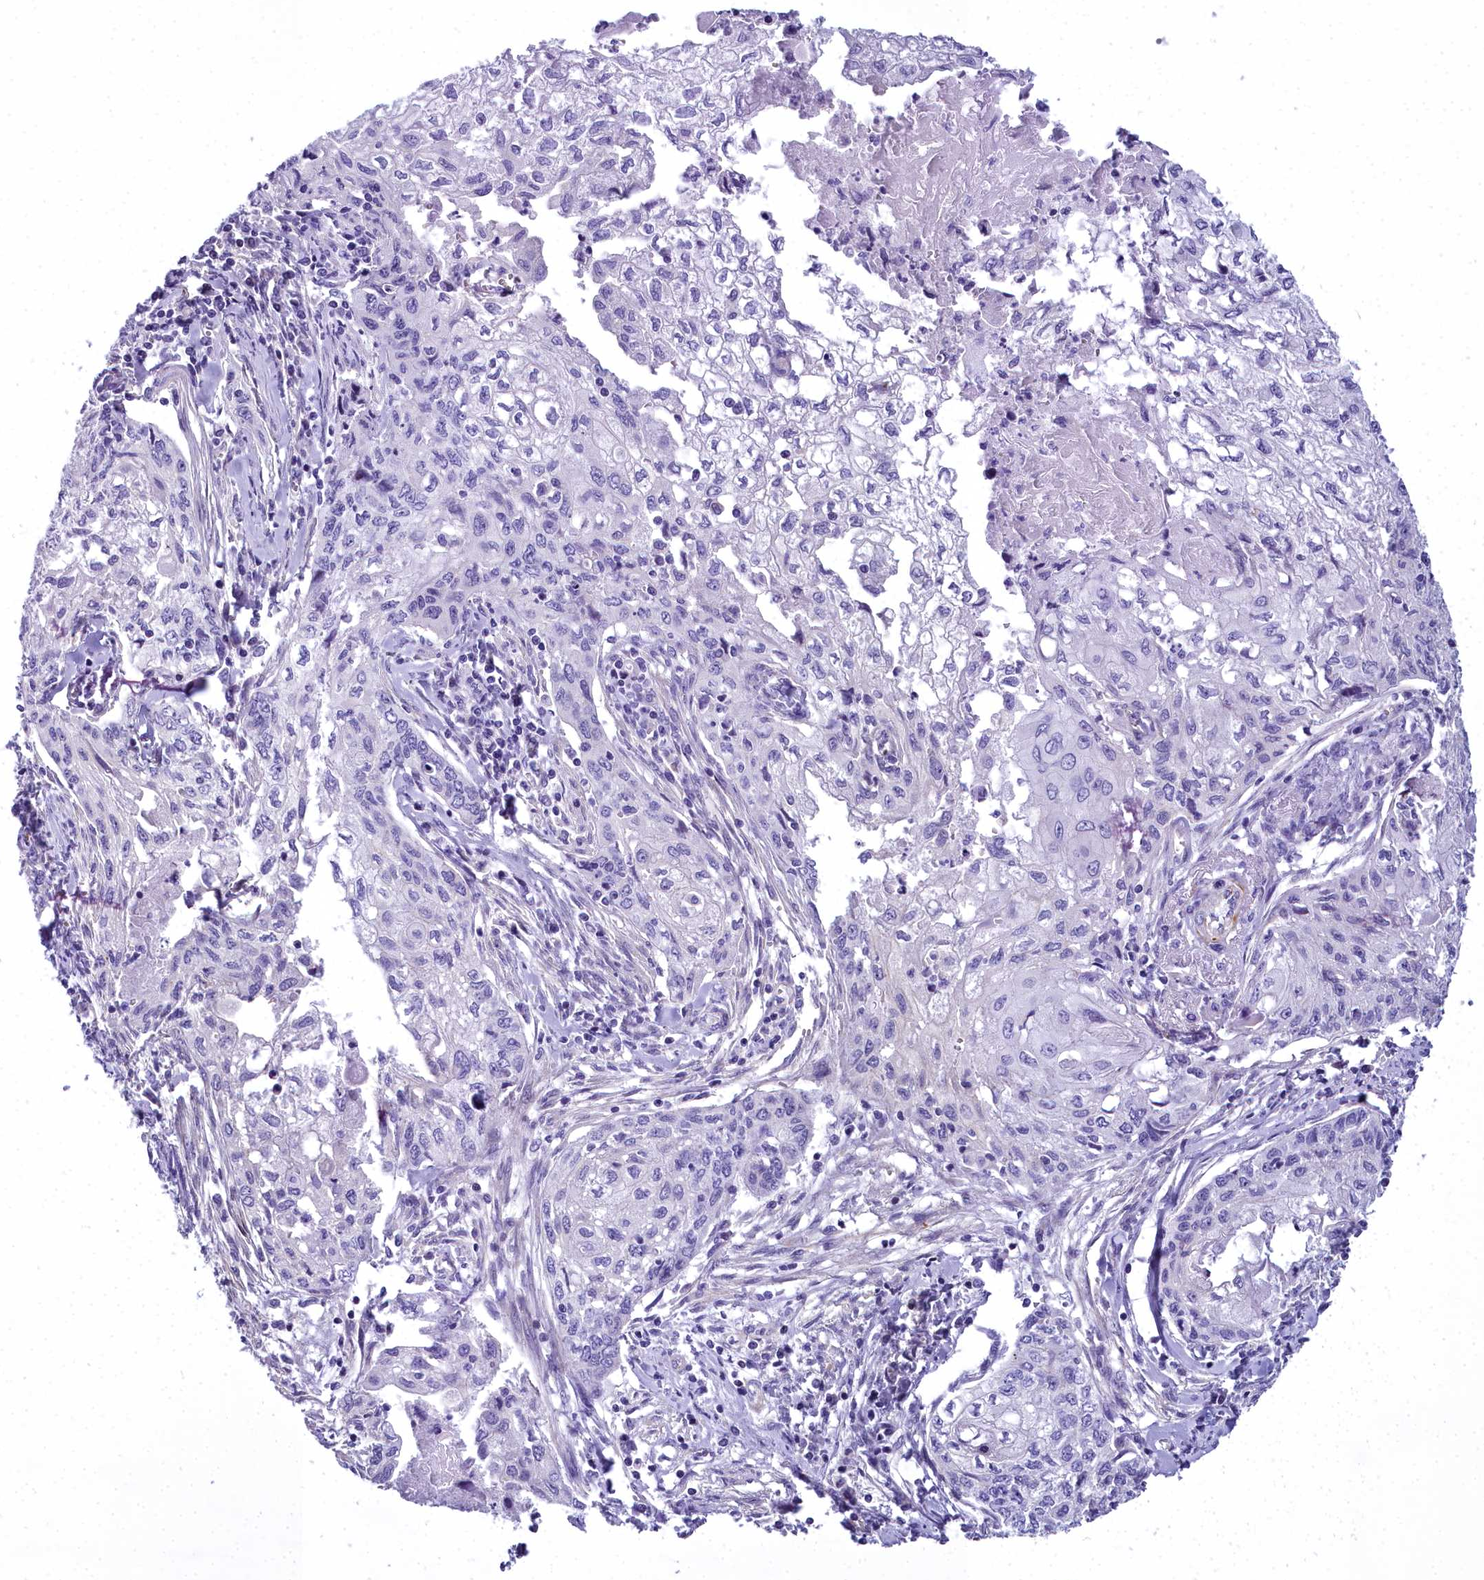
{"staining": {"intensity": "negative", "quantity": "none", "location": "none"}, "tissue": "cervical cancer", "cell_type": "Tumor cells", "image_type": "cancer", "snomed": [{"axis": "morphology", "description": "Squamous cell carcinoma, NOS"}, {"axis": "topography", "description": "Cervix"}], "caption": "The micrograph demonstrates no significant staining in tumor cells of cervical cancer (squamous cell carcinoma).", "gene": "TIMM22", "patient": {"sex": "female", "age": 67}}